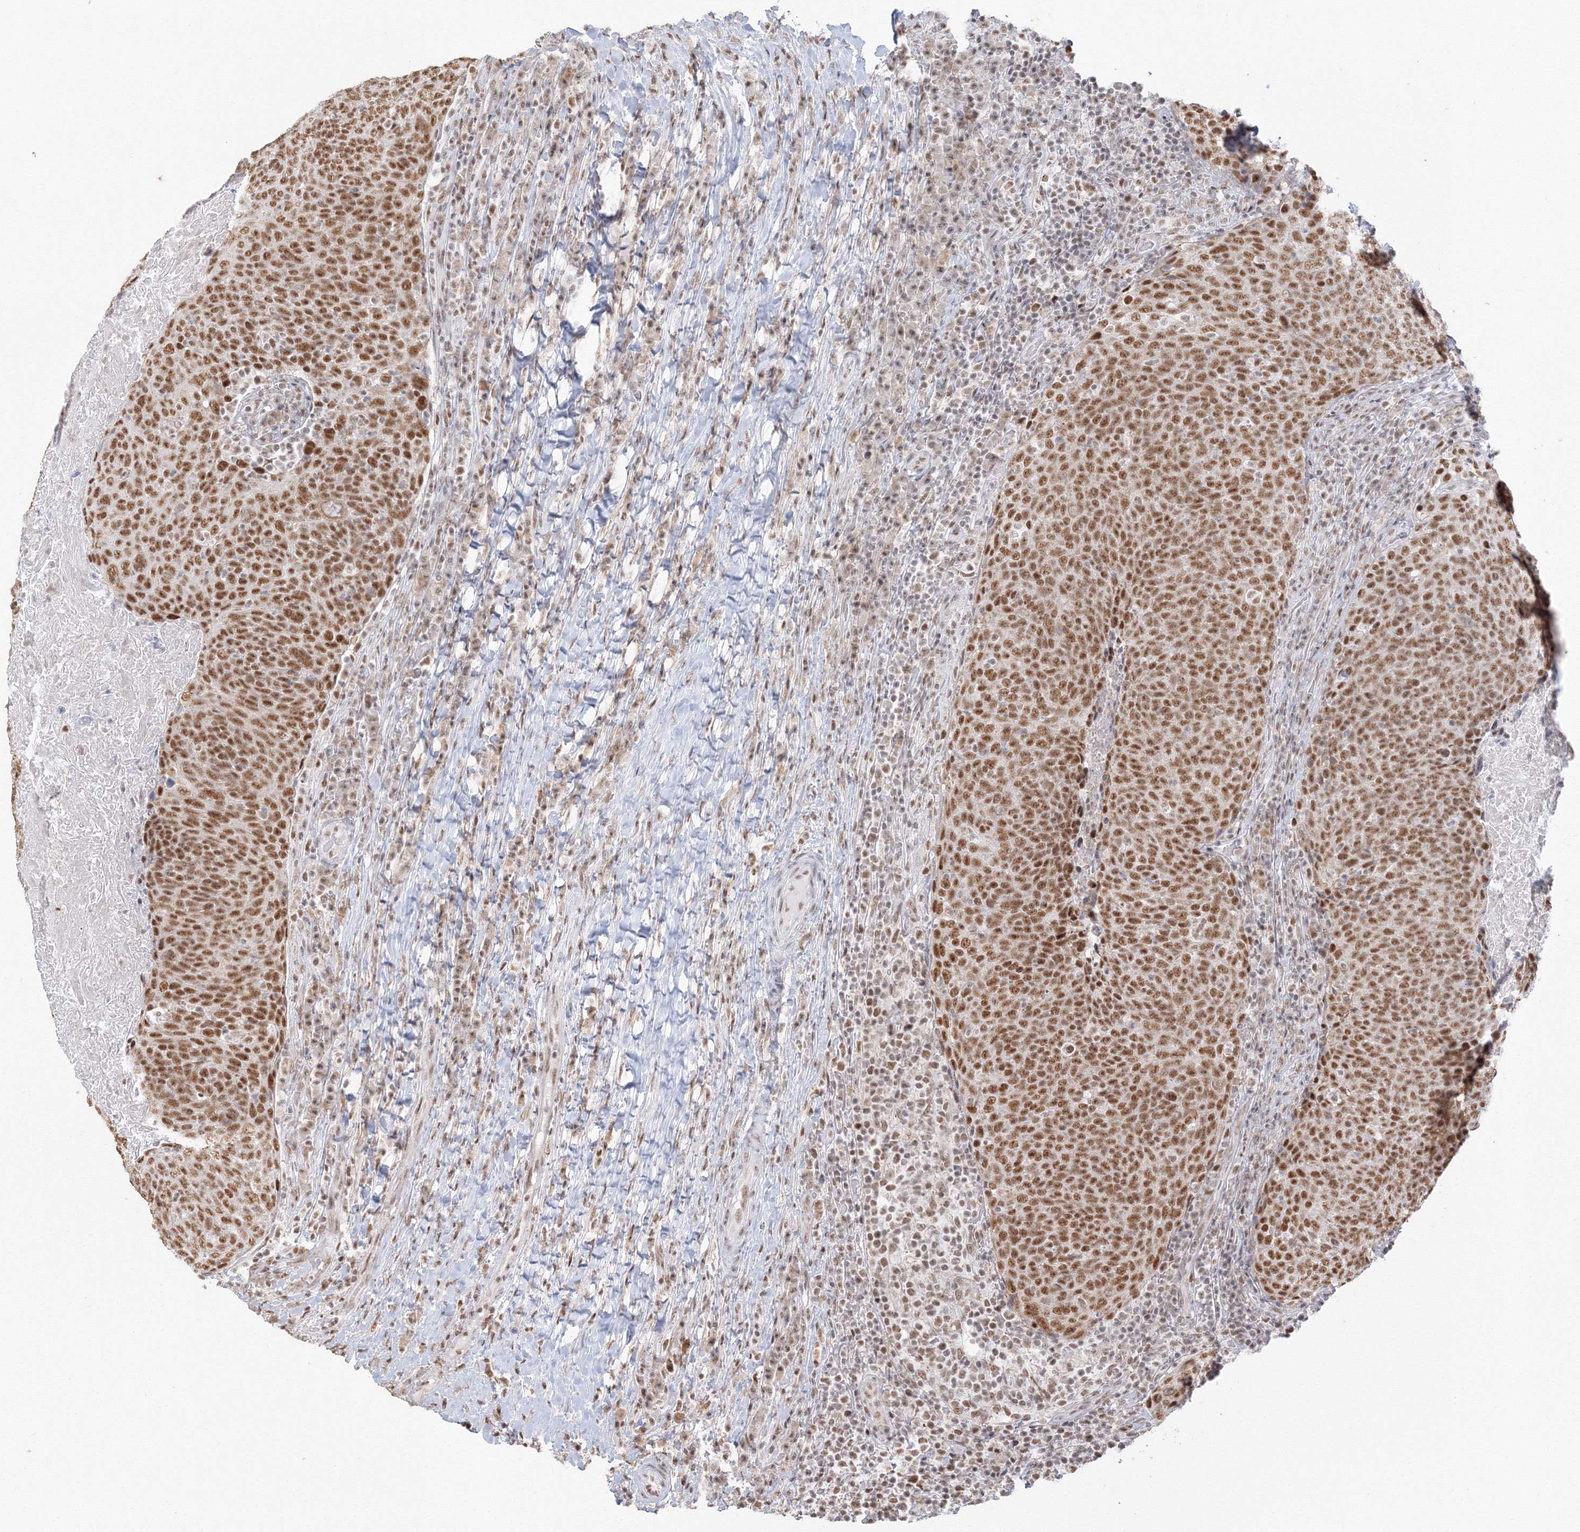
{"staining": {"intensity": "moderate", "quantity": ">75%", "location": "nuclear"}, "tissue": "head and neck cancer", "cell_type": "Tumor cells", "image_type": "cancer", "snomed": [{"axis": "morphology", "description": "Squamous cell carcinoma, NOS"}, {"axis": "morphology", "description": "Squamous cell carcinoma, metastatic, NOS"}, {"axis": "topography", "description": "Lymph node"}, {"axis": "topography", "description": "Head-Neck"}], "caption": "Head and neck squamous cell carcinoma tissue demonstrates moderate nuclear positivity in approximately >75% of tumor cells, visualized by immunohistochemistry.", "gene": "PPP4R2", "patient": {"sex": "male", "age": 62}}